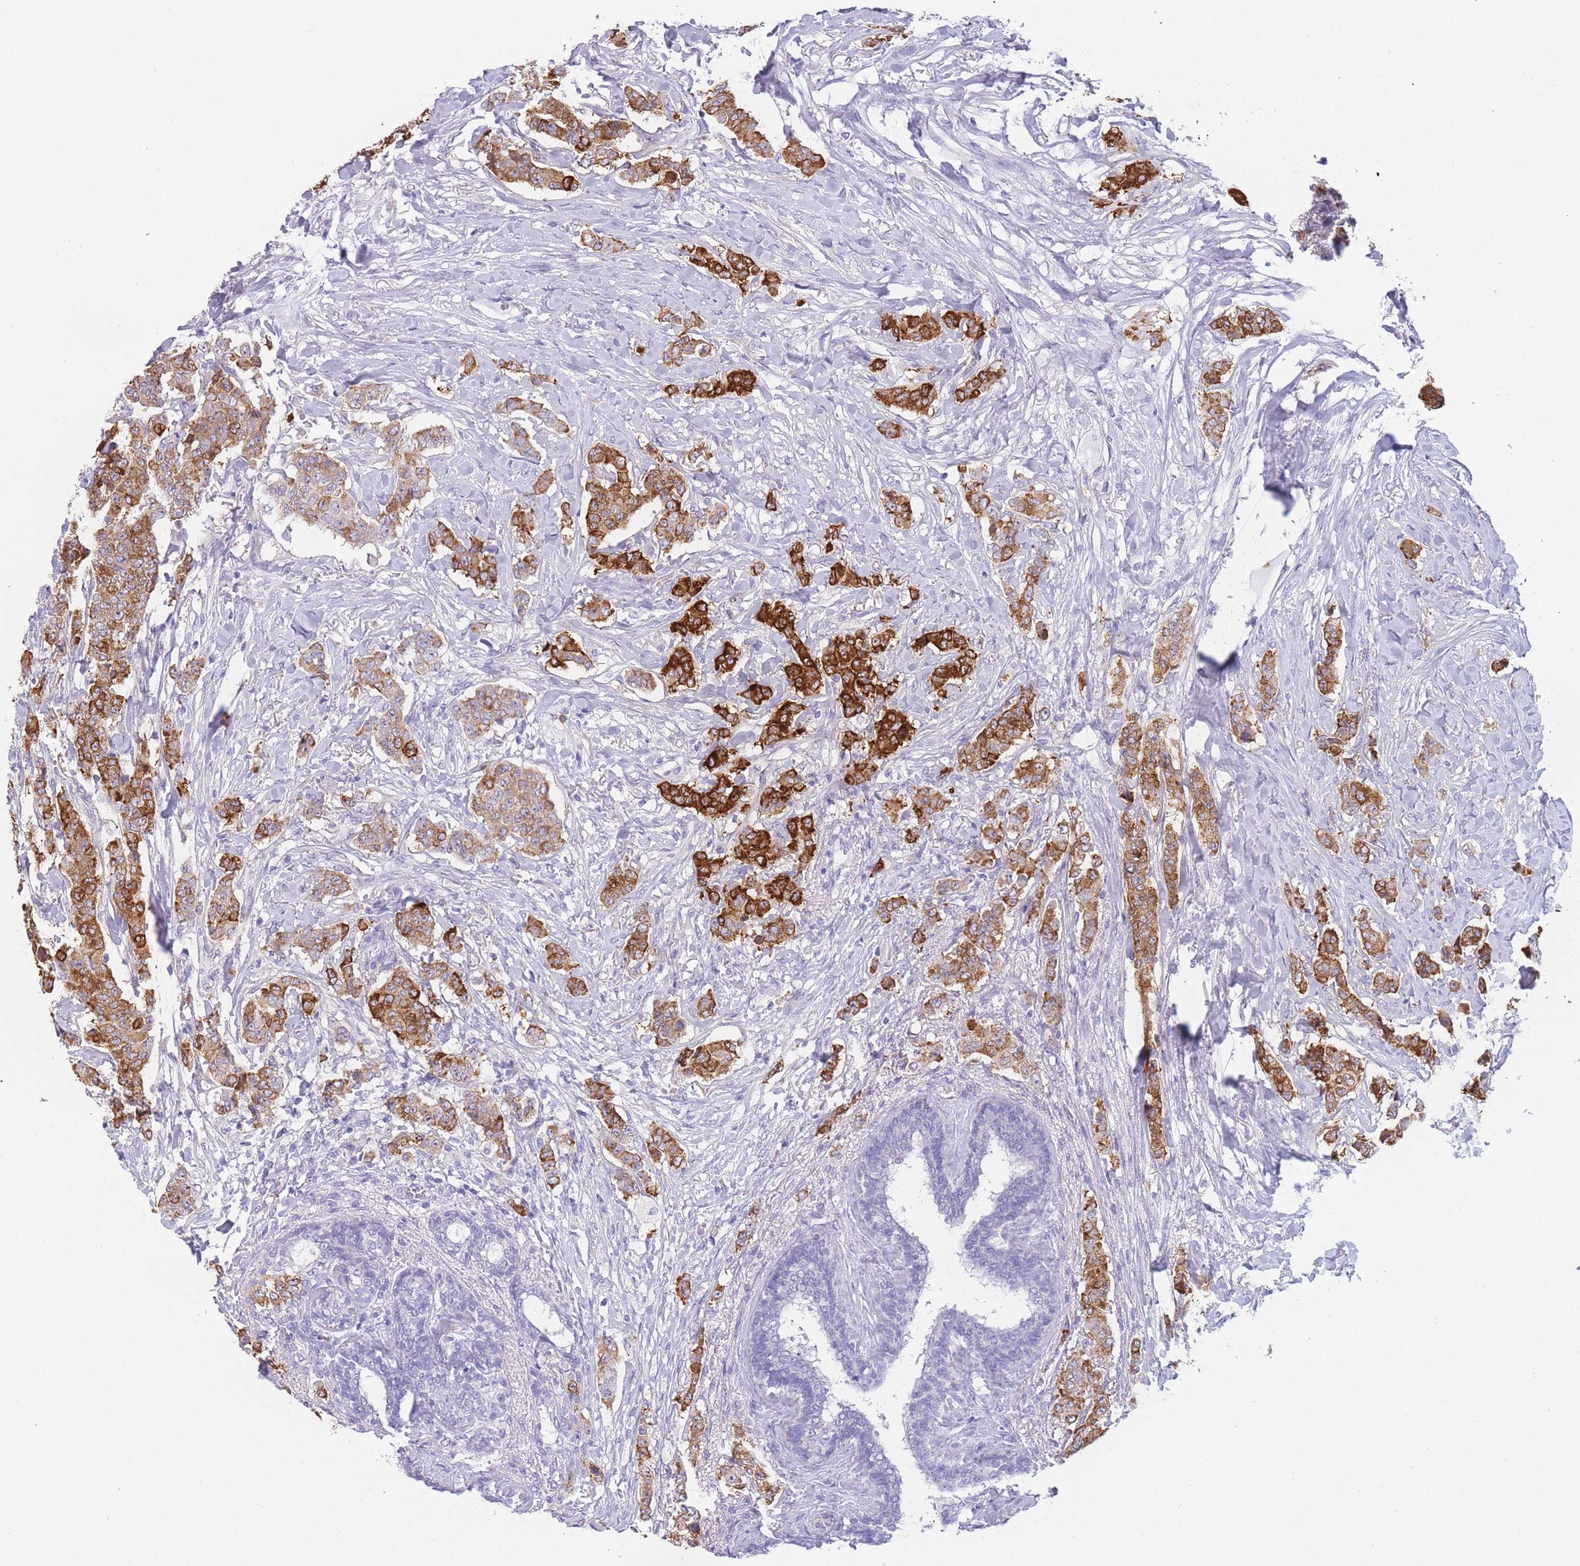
{"staining": {"intensity": "strong", "quantity": ">75%", "location": "cytoplasmic/membranous"}, "tissue": "breast cancer", "cell_type": "Tumor cells", "image_type": "cancer", "snomed": [{"axis": "morphology", "description": "Duct carcinoma"}, {"axis": "topography", "description": "Breast"}], "caption": "This photomicrograph shows immunohistochemistry (IHC) staining of human breast cancer (intraductal carcinoma), with high strong cytoplasmic/membranous positivity in approximately >75% of tumor cells.", "gene": "ZNF627", "patient": {"sex": "female", "age": 40}}